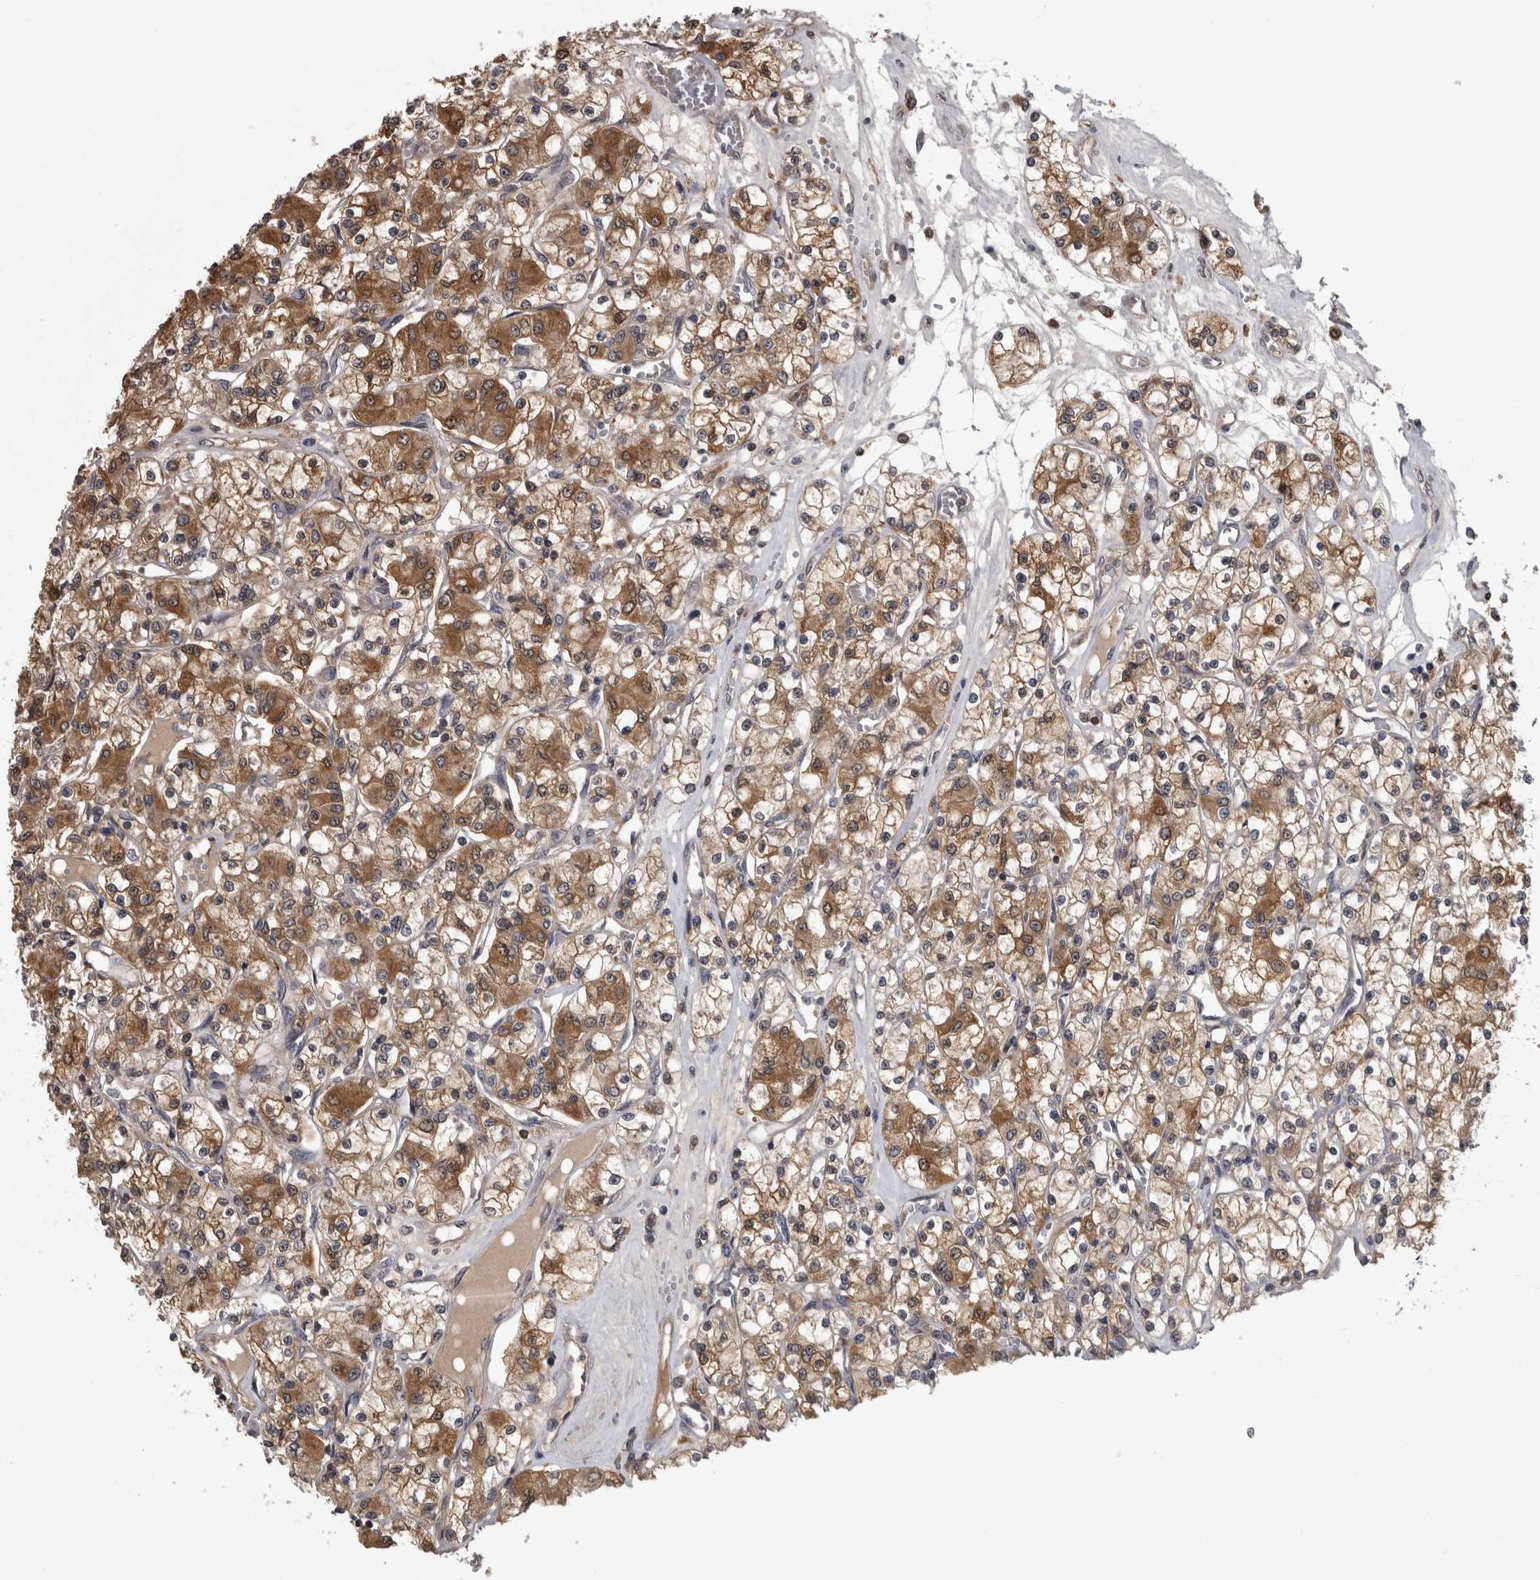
{"staining": {"intensity": "moderate", "quantity": ">75%", "location": "cytoplasmic/membranous"}, "tissue": "renal cancer", "cell_type": "Tumor cells", "image_type": "cancer", "snomed": [{"axis": "morphology", "description": "Adenocarcinoma, NOS"}, {"axis": "topography", "description": "Kidney"}], "caption": "Renal cancer stained for a protein displays moderate cytoplasmic/membranous positivity in tumor cells.", "gene": "APRT", "patient": {"sex": "female", "age": 59}}